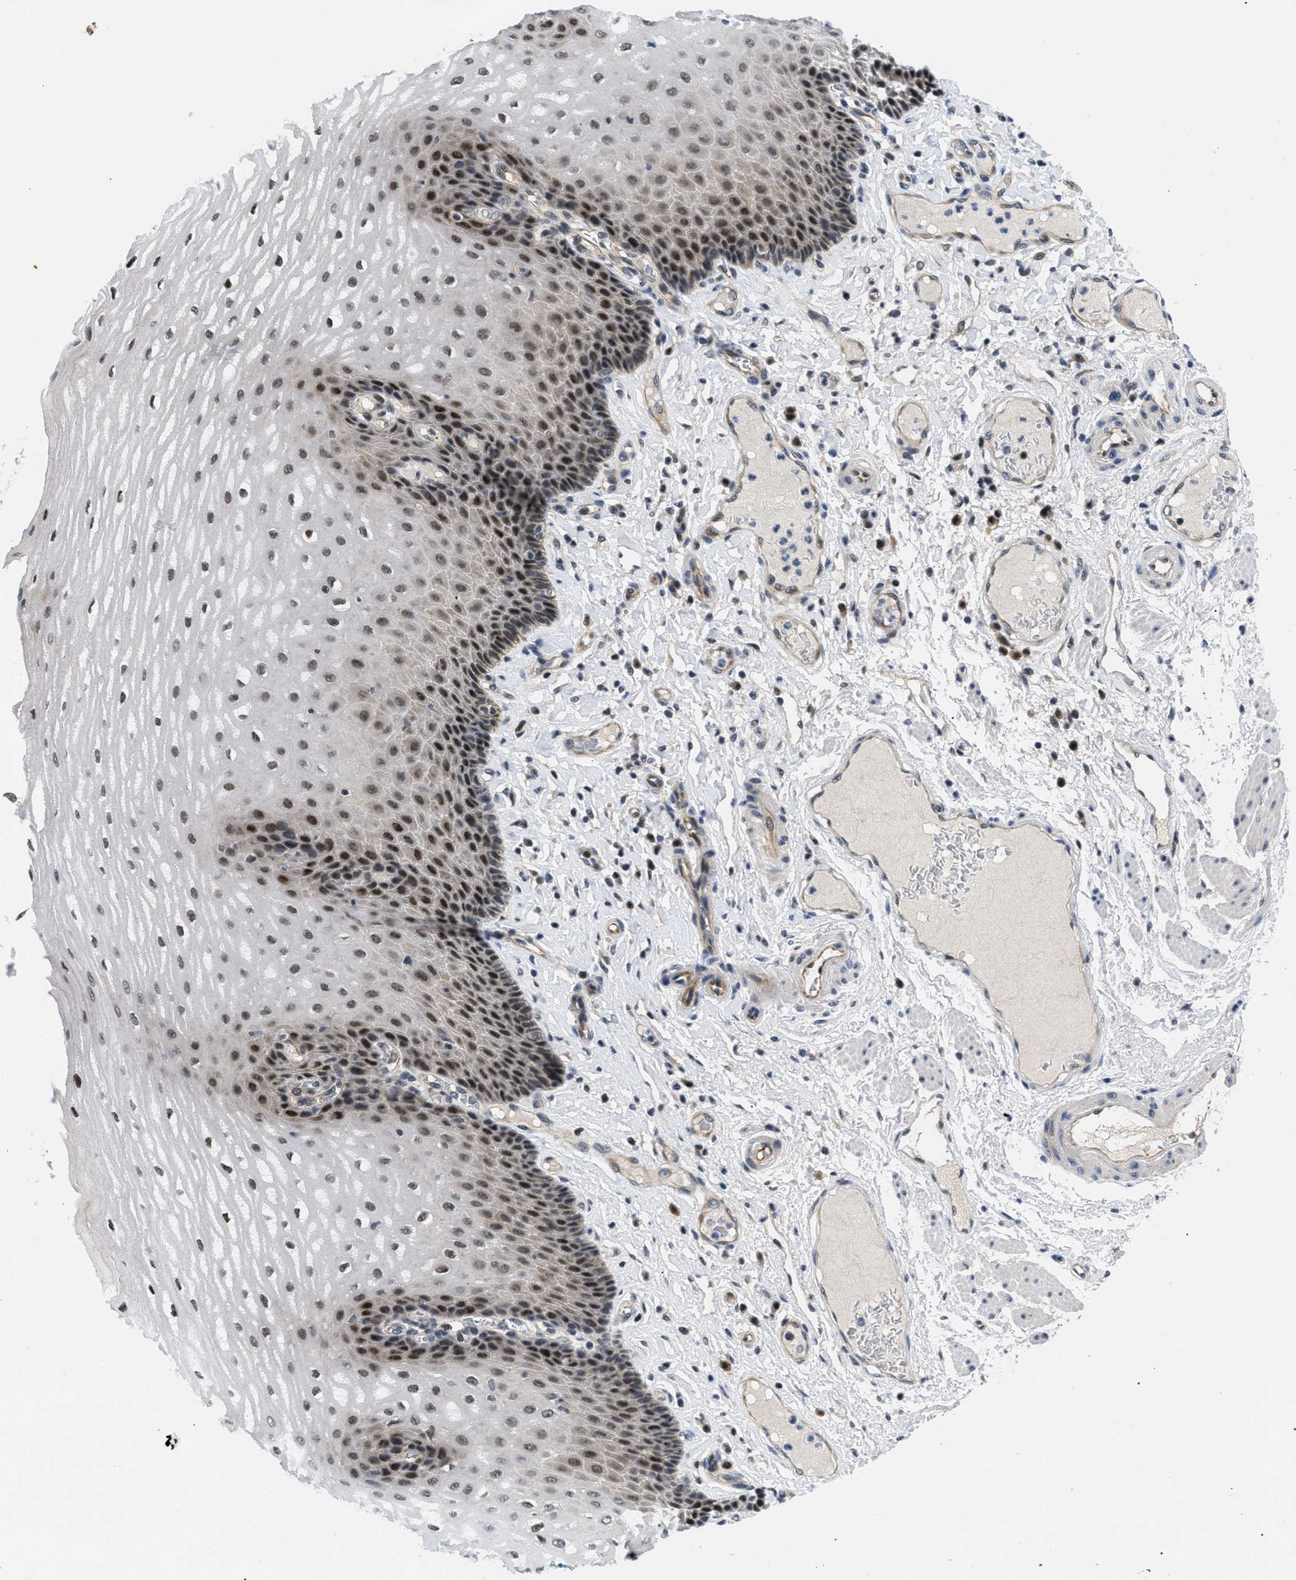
{"staining": {"intensity": "strong", "quantity": ">75%", "location": "nuclear"}, "tissue": "esophagus", "cell_type": "Squamous epithelial cells", "image_type": "normal", "snomed": [{"axis": "morphology", "description": "Normal tissue, NOS"}, {"axis": "topography", "description": "Esophagus"}], "caption": "Immunohistochemical staining of normal esophagus reveals high levels of strong nuclear positivity in approximately >75% of squamous epithelial cells. (DAB (3,3'-diaminobenzidine) = brown stain, brightfield microscopy at high magnification).", "gene": "SLC29A2", "patient": {"sex": "male", "age": 54}}